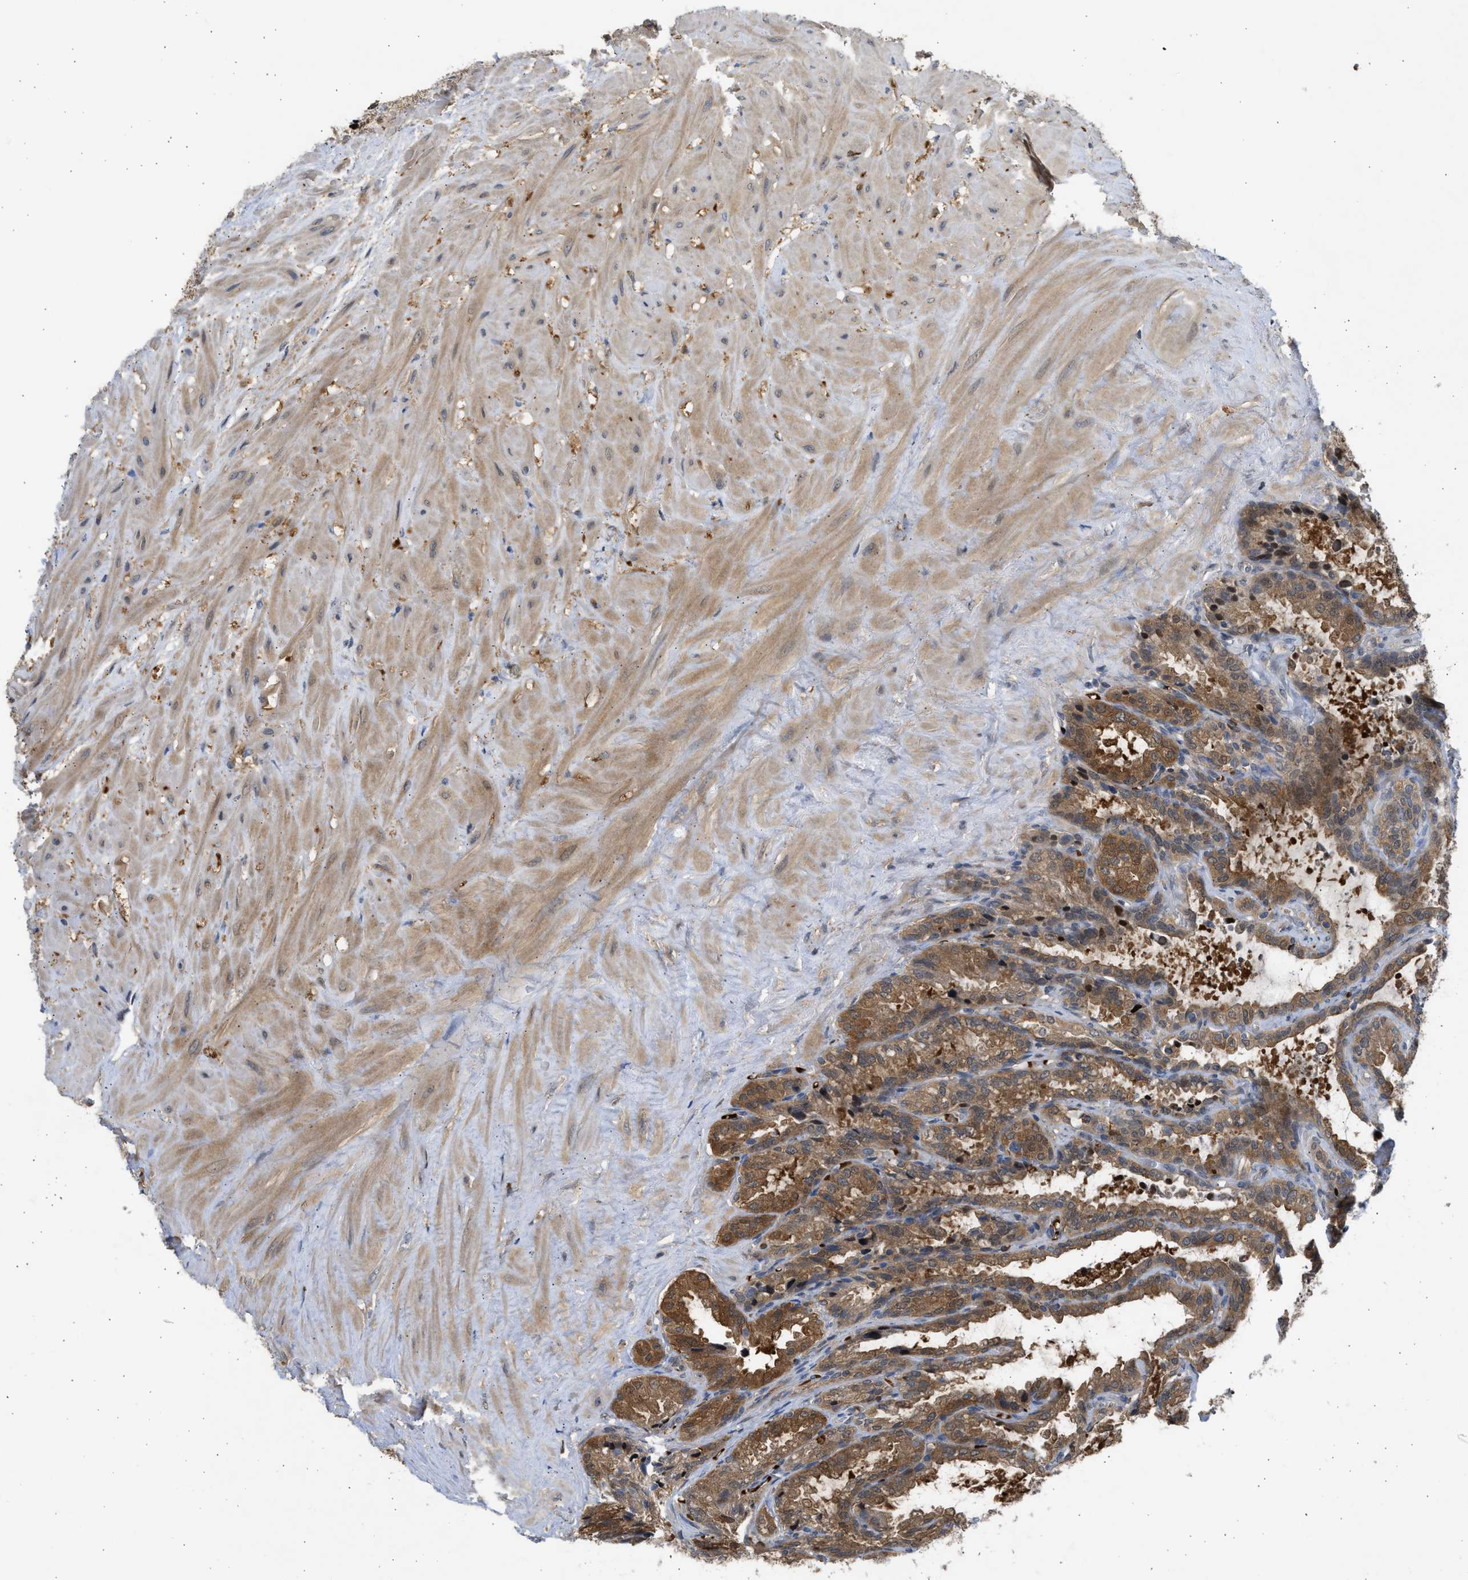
{"staining": {"intensity": "moderate", "quantity": ">75%", "location": "cytoplasmic/membranous"}, "tissue": "seminal vesicle", "cell_type": "Glandular cells", "image_type": "normal", "snomed": [{"axis": "morphology", "description": "Normal tissue, NOS"}, {"axis": "topography", "description": "Seminal veicle"}], "caption": "IHC histopathology image of unremarkable seminal vesicle: human seminal vesicle stained using IHC exhibits medium levels of moderate protein expression localized specifically in the cytoplasmic/membranous of glandular cells, appearing as a cytoplasmic/membranous brown color.", "gene": "MAPK7", "patient": {"sex": "male", "age": 46}}